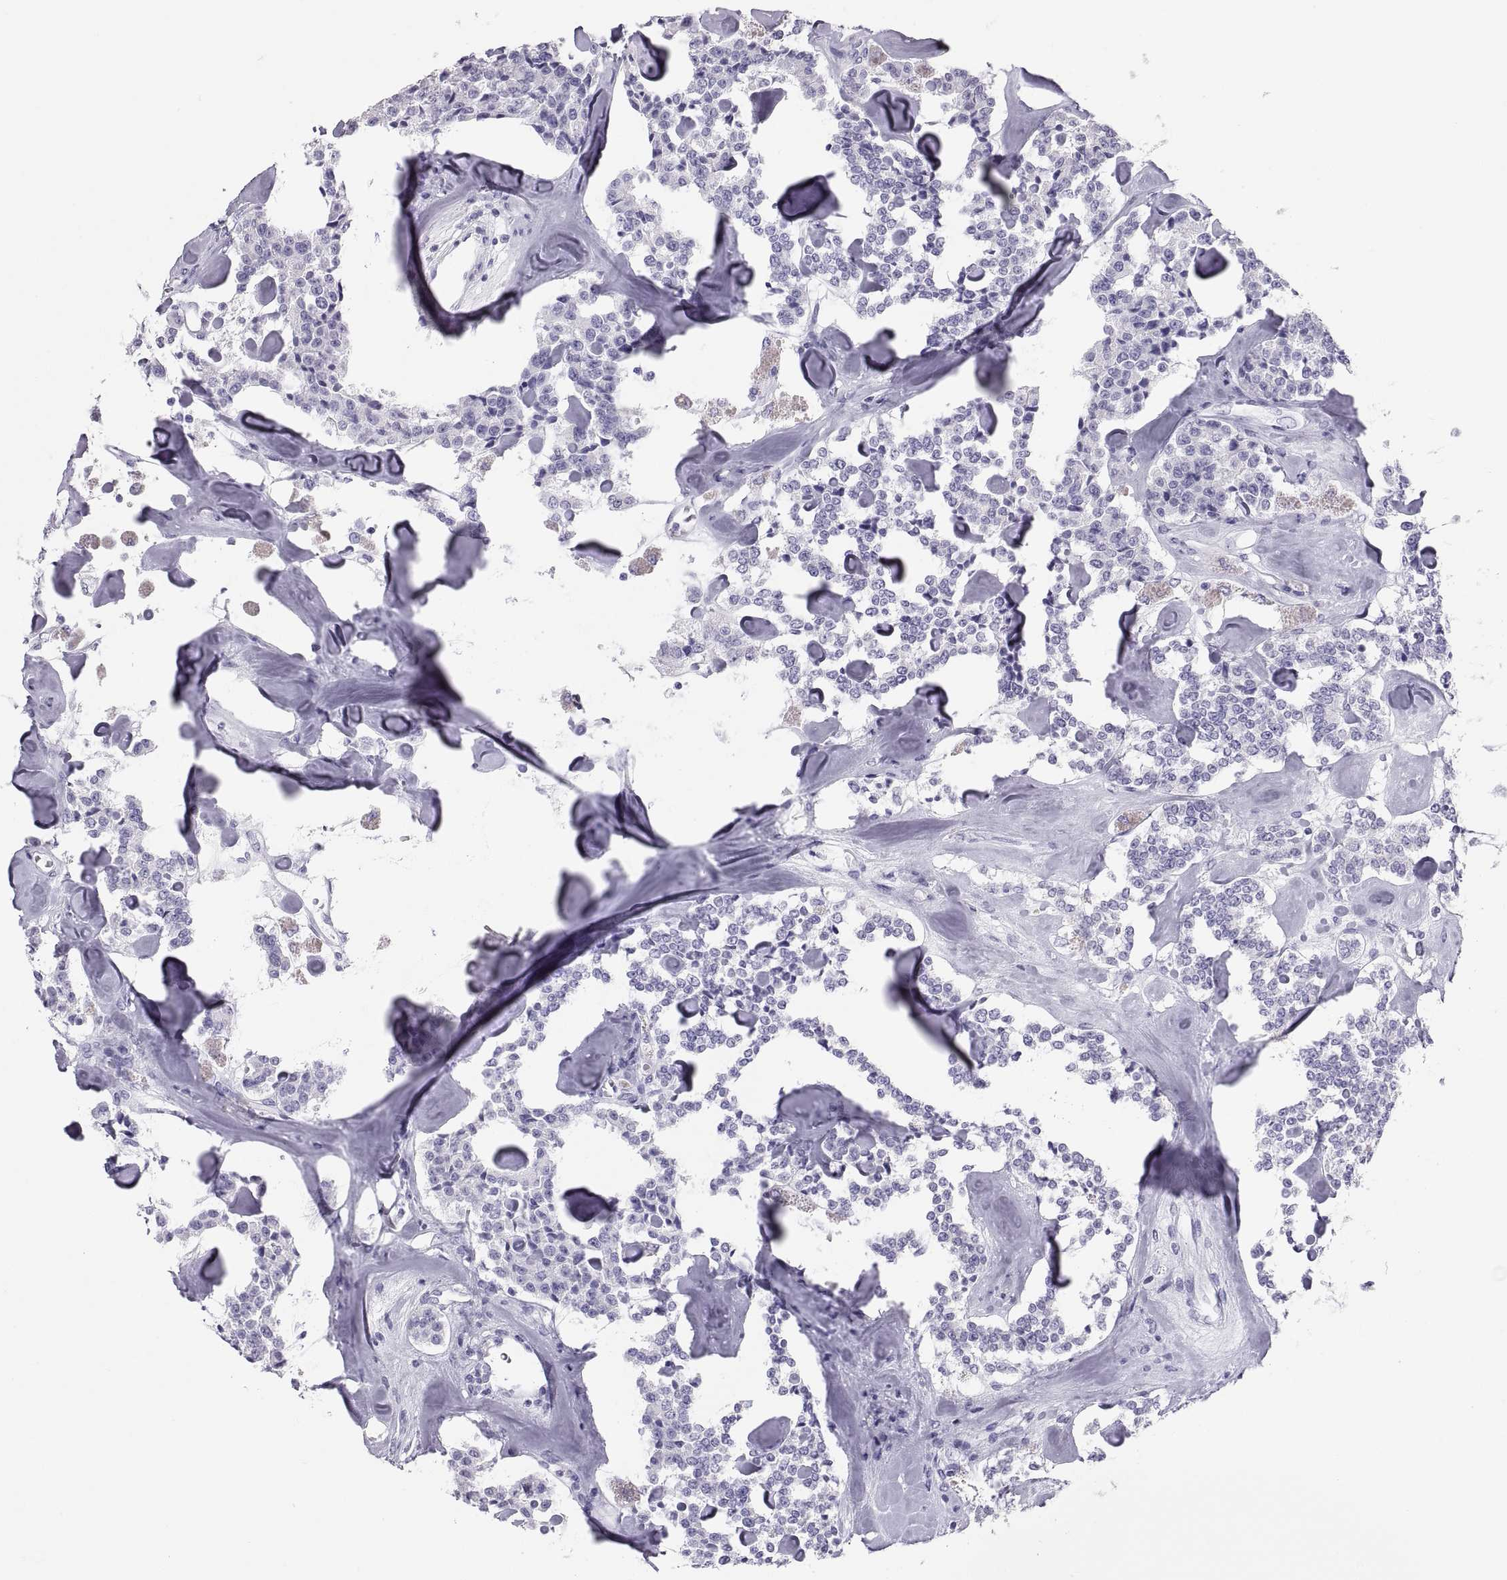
{"staining": {"intensity": "negative", "quantity": "none", "location": "none"}, "tissue": "carcinoid", "cell_type": "Tumor cells", "image_type": "cancer", "snomed": [{"axis": "morphology", "description": "Carcinoid, malignant, NOS"}, {"axis": "topography", "description": "Pancreas"}], "caption": "Human malignant carcinoid stained for a protein using IHC displays no positivity in tumor cells.", "gene": "PAX2", "patient": {"sex": "male", "age": 41}}